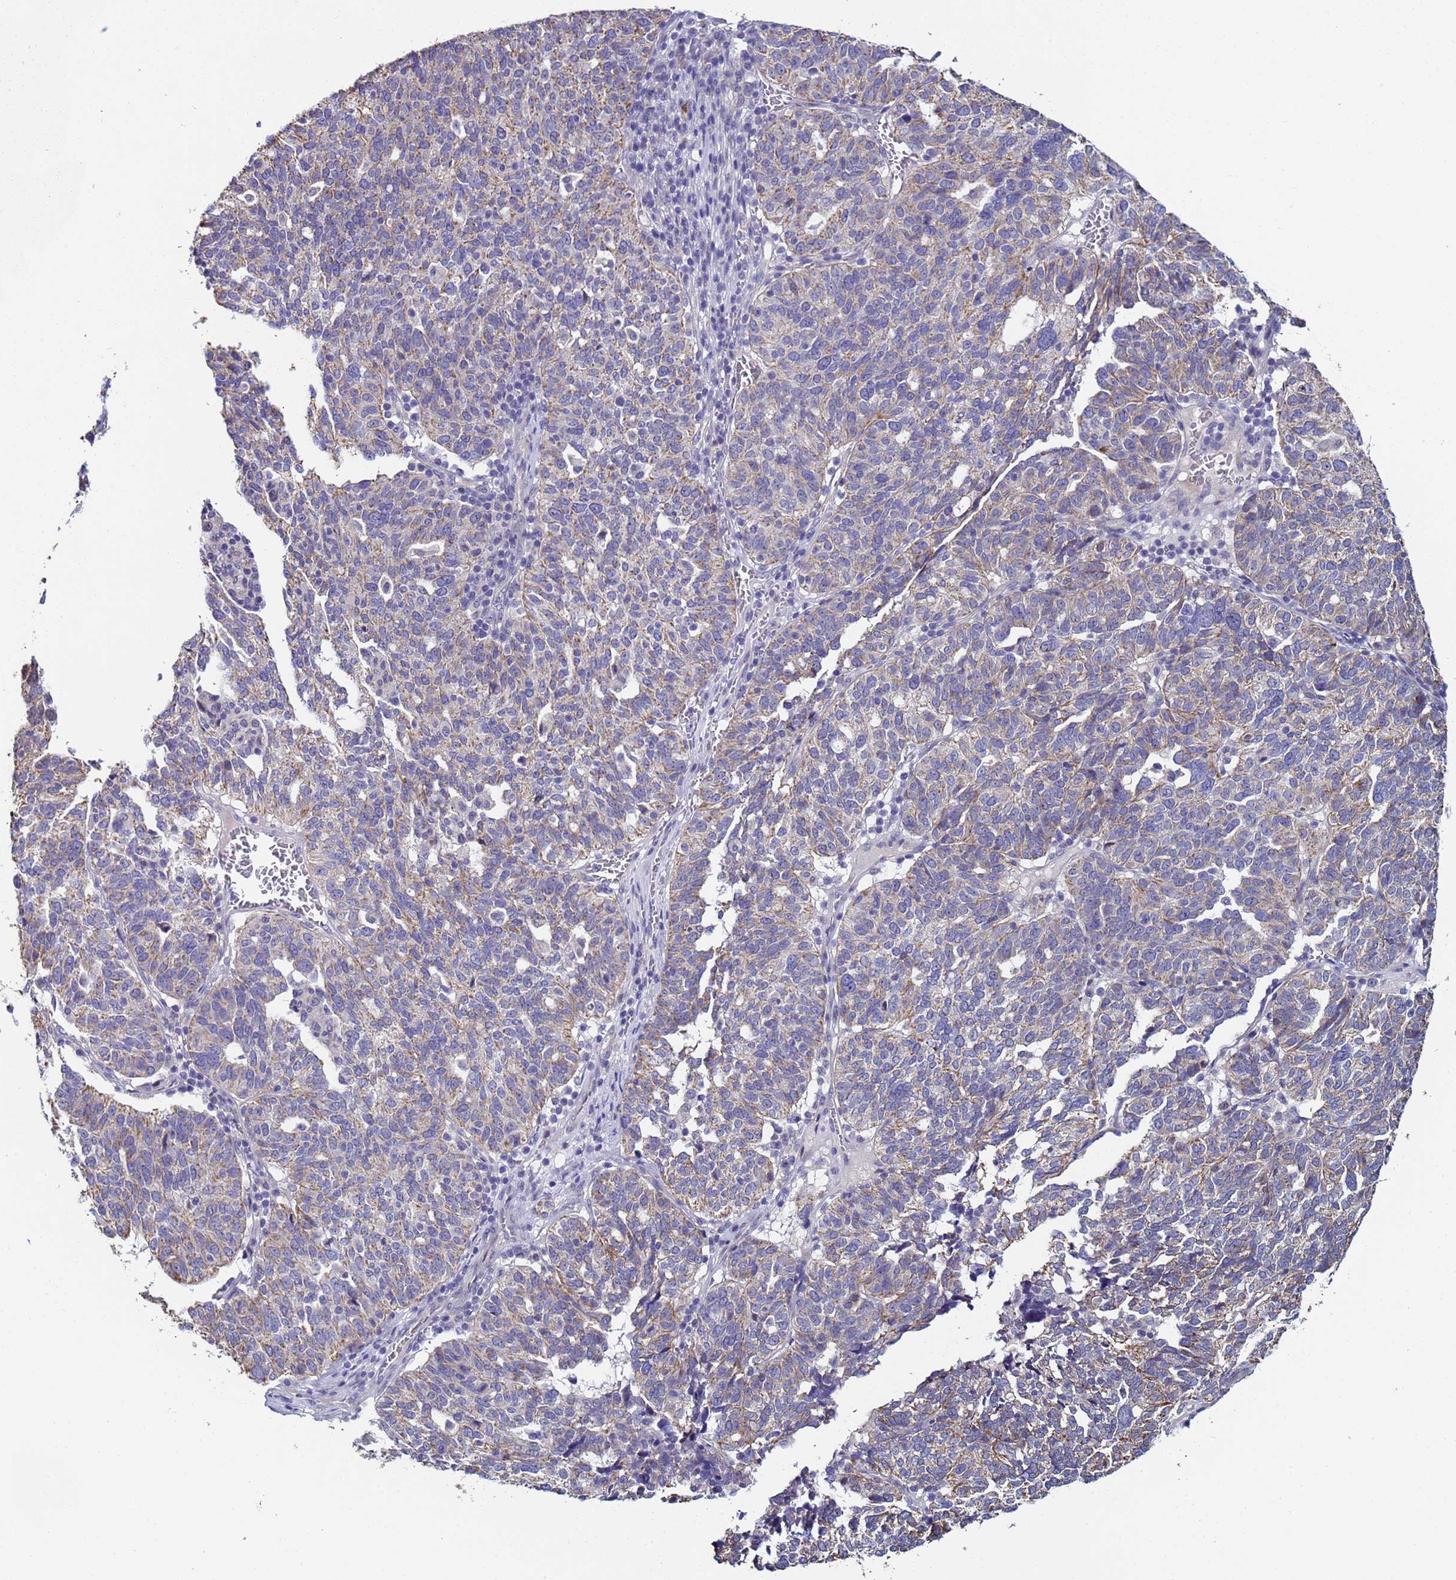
{"staining": {"intensity": "weak", "quantity": "25%-75%", "location": "cytoplasmic/membranous"}, "tissue": "ovarian cancer", "cell_type": "Tumor cells", "image_type": "cancer", "snomed": [{"axis": "morphology", "description": "Cystadenocarcinoma, serous, NOS"}, {"axis": "topography", "description": "Ovary"}], "caption": "Immunohistochemistry staining of ovarian cancer, which shows low levels of weak cytoplasmic/membranous staining in about 25%-75% of tumor cells indicating weak cytoplasmic/membranous protein staining. The staining was performed using DAB (3,3'-diaminobenzidine) (brown) for protein detection and nuclei were counterstained in hematoxylin (blue).", "gene": "CLHC1", "patient": {"sex": "female", "age": 59}}